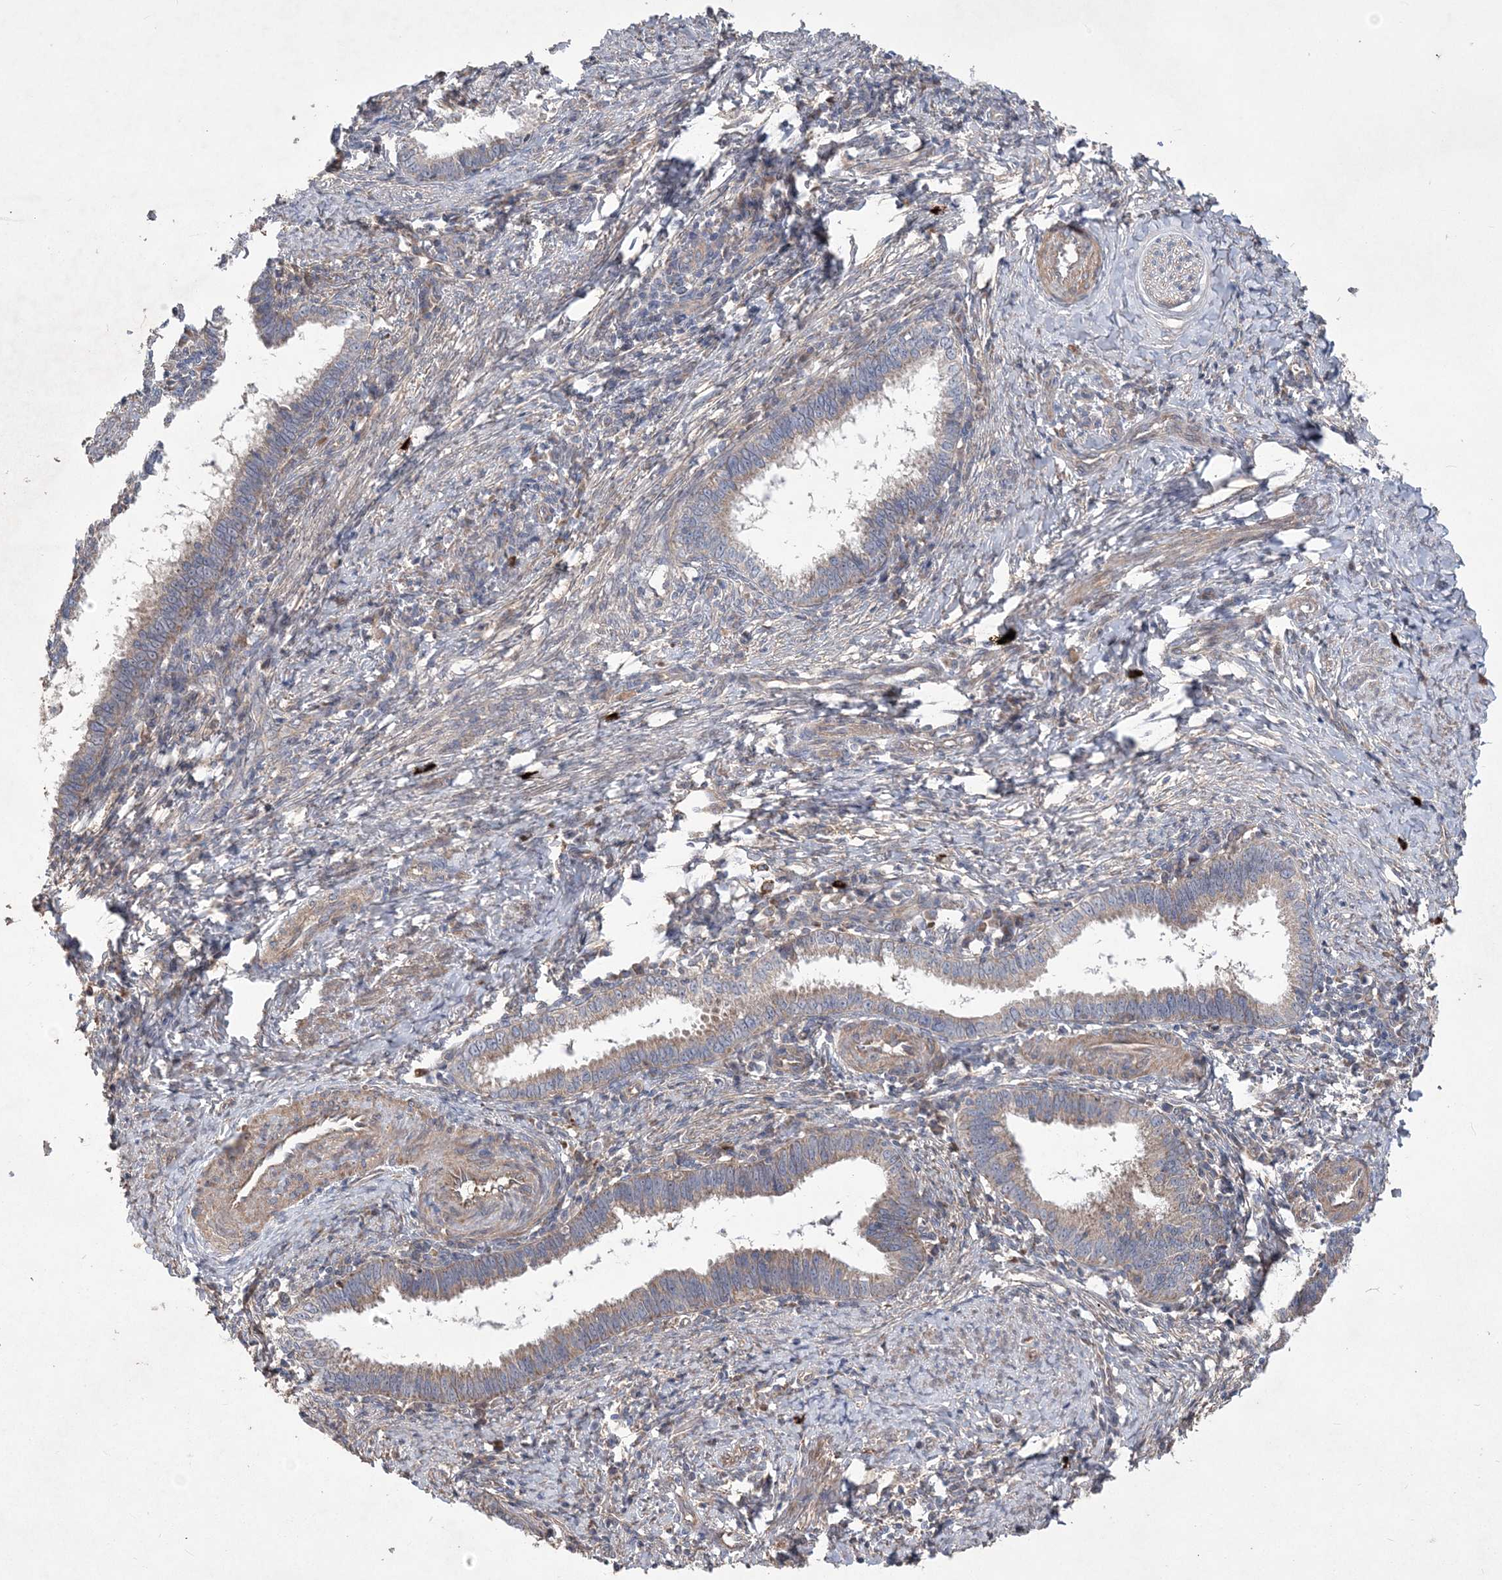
{"staining": {"intensity": "weak", "quantity": "25%-75%", "location": "cytoplasmic/membranous"}, "tissue": "cervical cancer", "cell_type": "Tumor cells", "image_type": "cancer", "snomed": [{"axis": "morphology", "description": "Adenocarcinoma, NOS"}, {"axis": "topography", "description": "Cervix"}], "caption": "This micrograph demonstrates immunohistochemistry staining of cervical cancer (adenocarcinoma), with low weak cytoplasmic/membranous positivity in about 25%-75% of tumor cells.", "gene": "MTRF1L", "patient": {"sex": "female", "age": 36}}